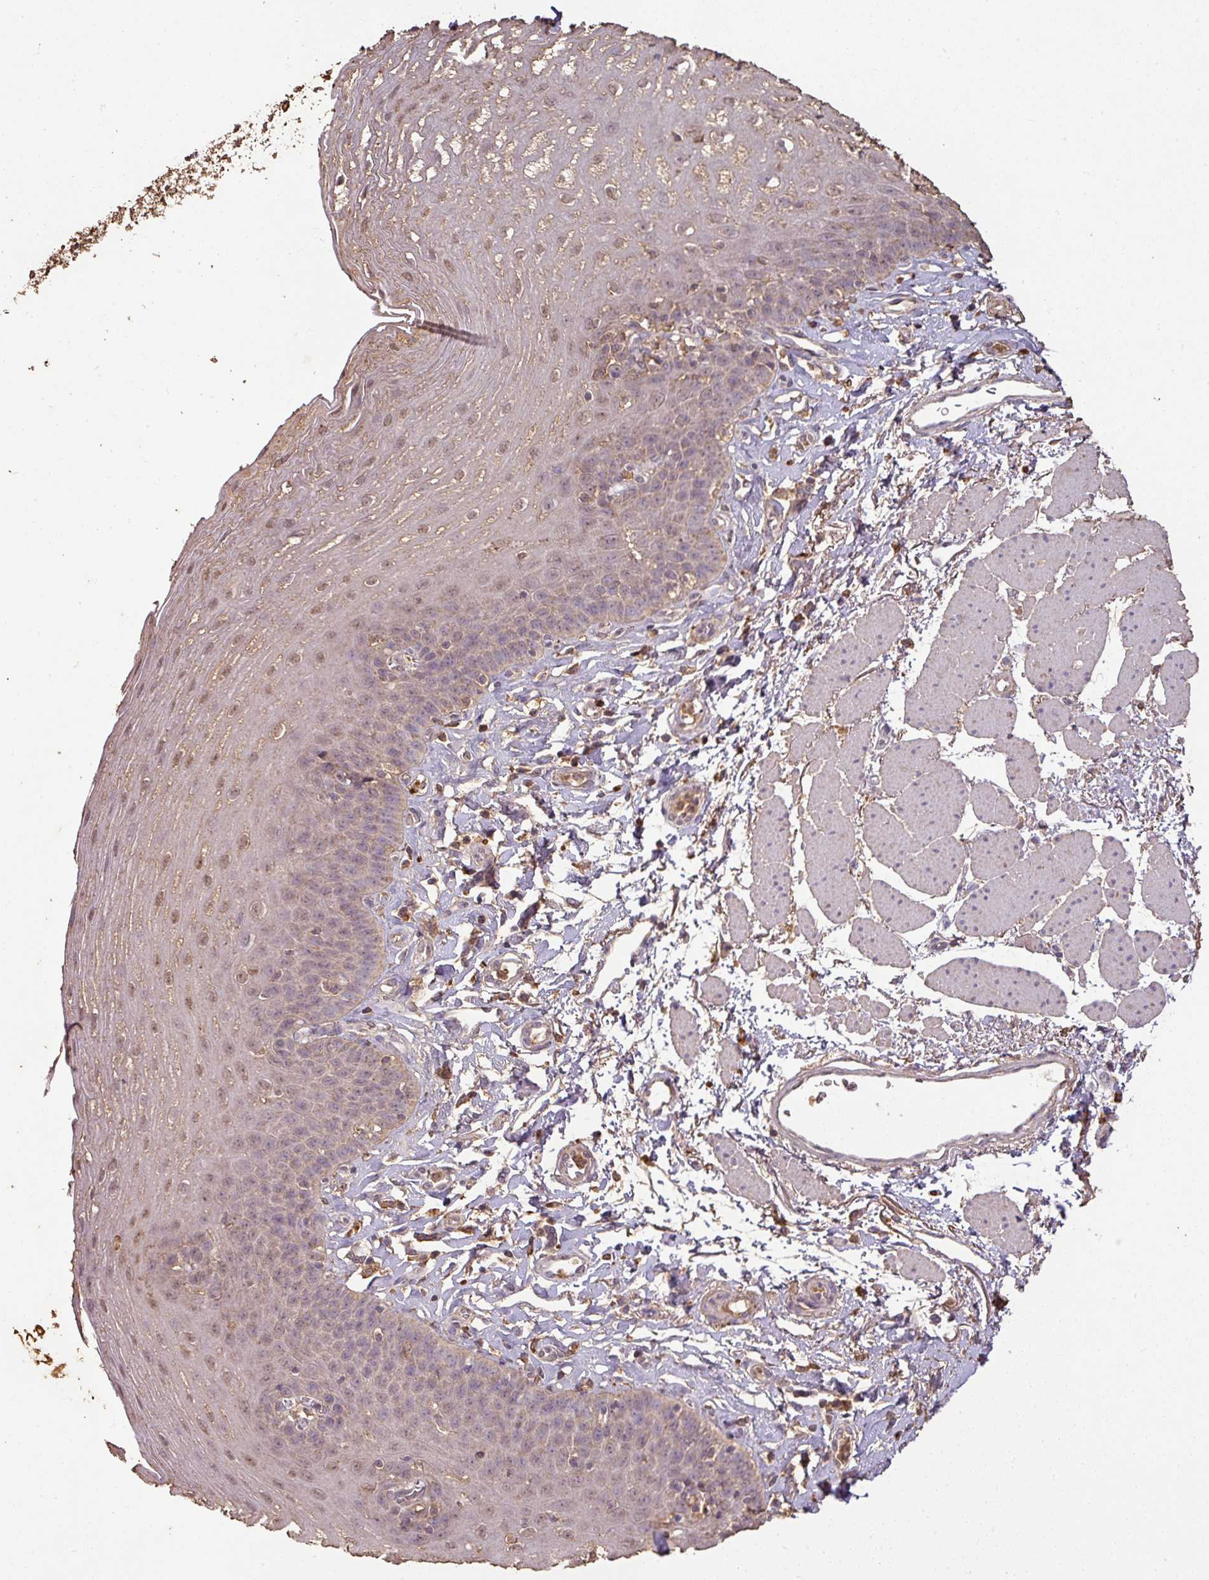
{"staining": {"intensity": "moderate", "quantity": "<25%", "location": "nuclear"}, "tissue": "esophagus", "cell_type": "Squamous epithelial cells", "image_type": "normal", "snomed": [{"axis": "morphology", "description": "Normal tissue, NOS"}, {"axis": "topography", "description": "Esophagus"}], "caption": "Human esophagus stained with a protein marker exhibits moderate staining in squamous epithelial cells.", "gene": "ATAT1", "patient": {"sex": "female", "age": 81}}